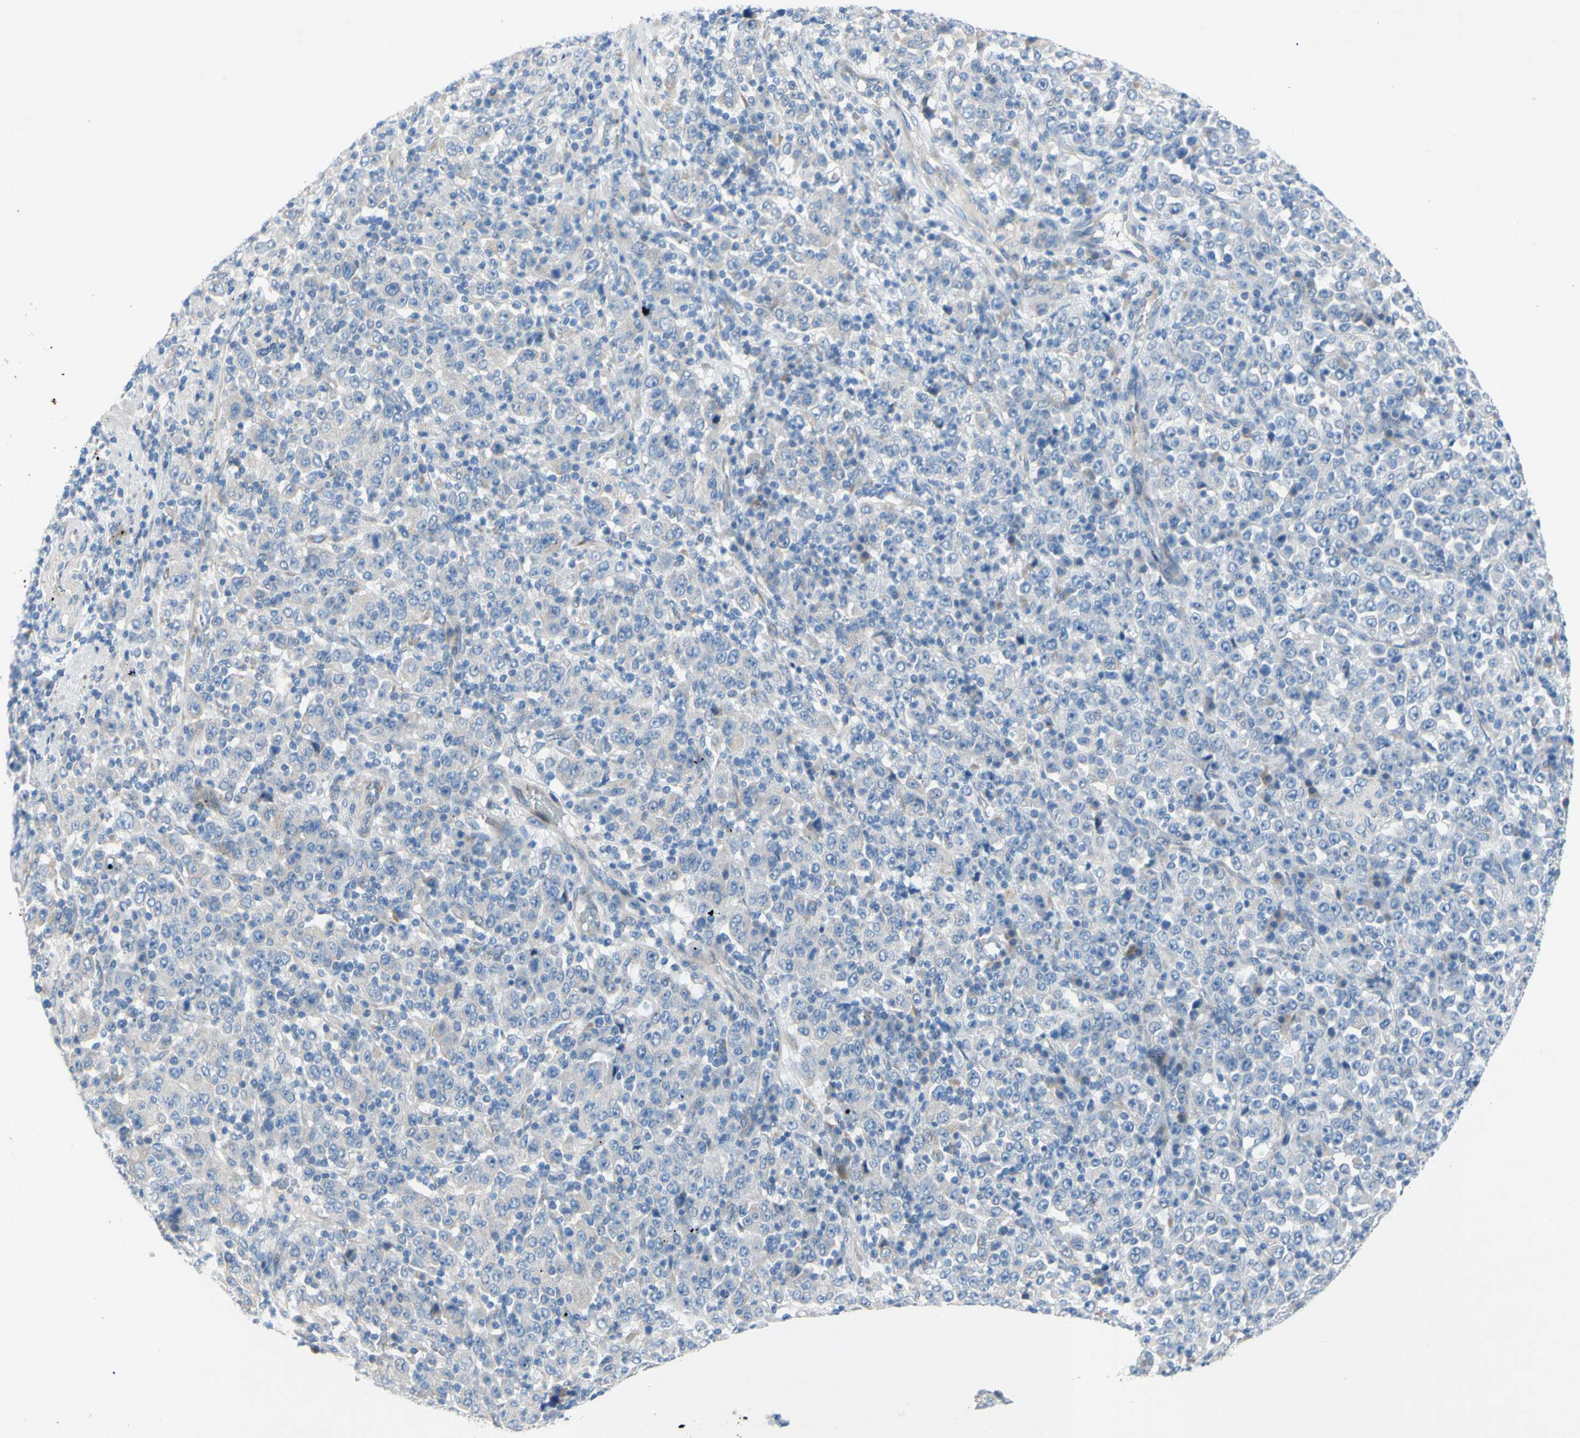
{"staining": {"intensity": "negative", "quantity": "none", "location": "none"}, "tissue": "stomach cancer", "cell_type": "Tumor cells", "image_type": "cancer", "snomed": [{"axis": "morphology", "description": "Normal tissue, NOS"}, {"axis": "morphology", "description": "Adenocarcinoma, NOS"}, {"axis": "topography", "description": "Stomach, upper"}, {"axis": "topography", "description": "Stomach"}], "caption": "Human adenocarcinoma (stomach) stained for a protein using IHC reveals no expression in tumor cells.", "gene": "TMIGD2", "patient": {"sex": "male", "age": 59}}